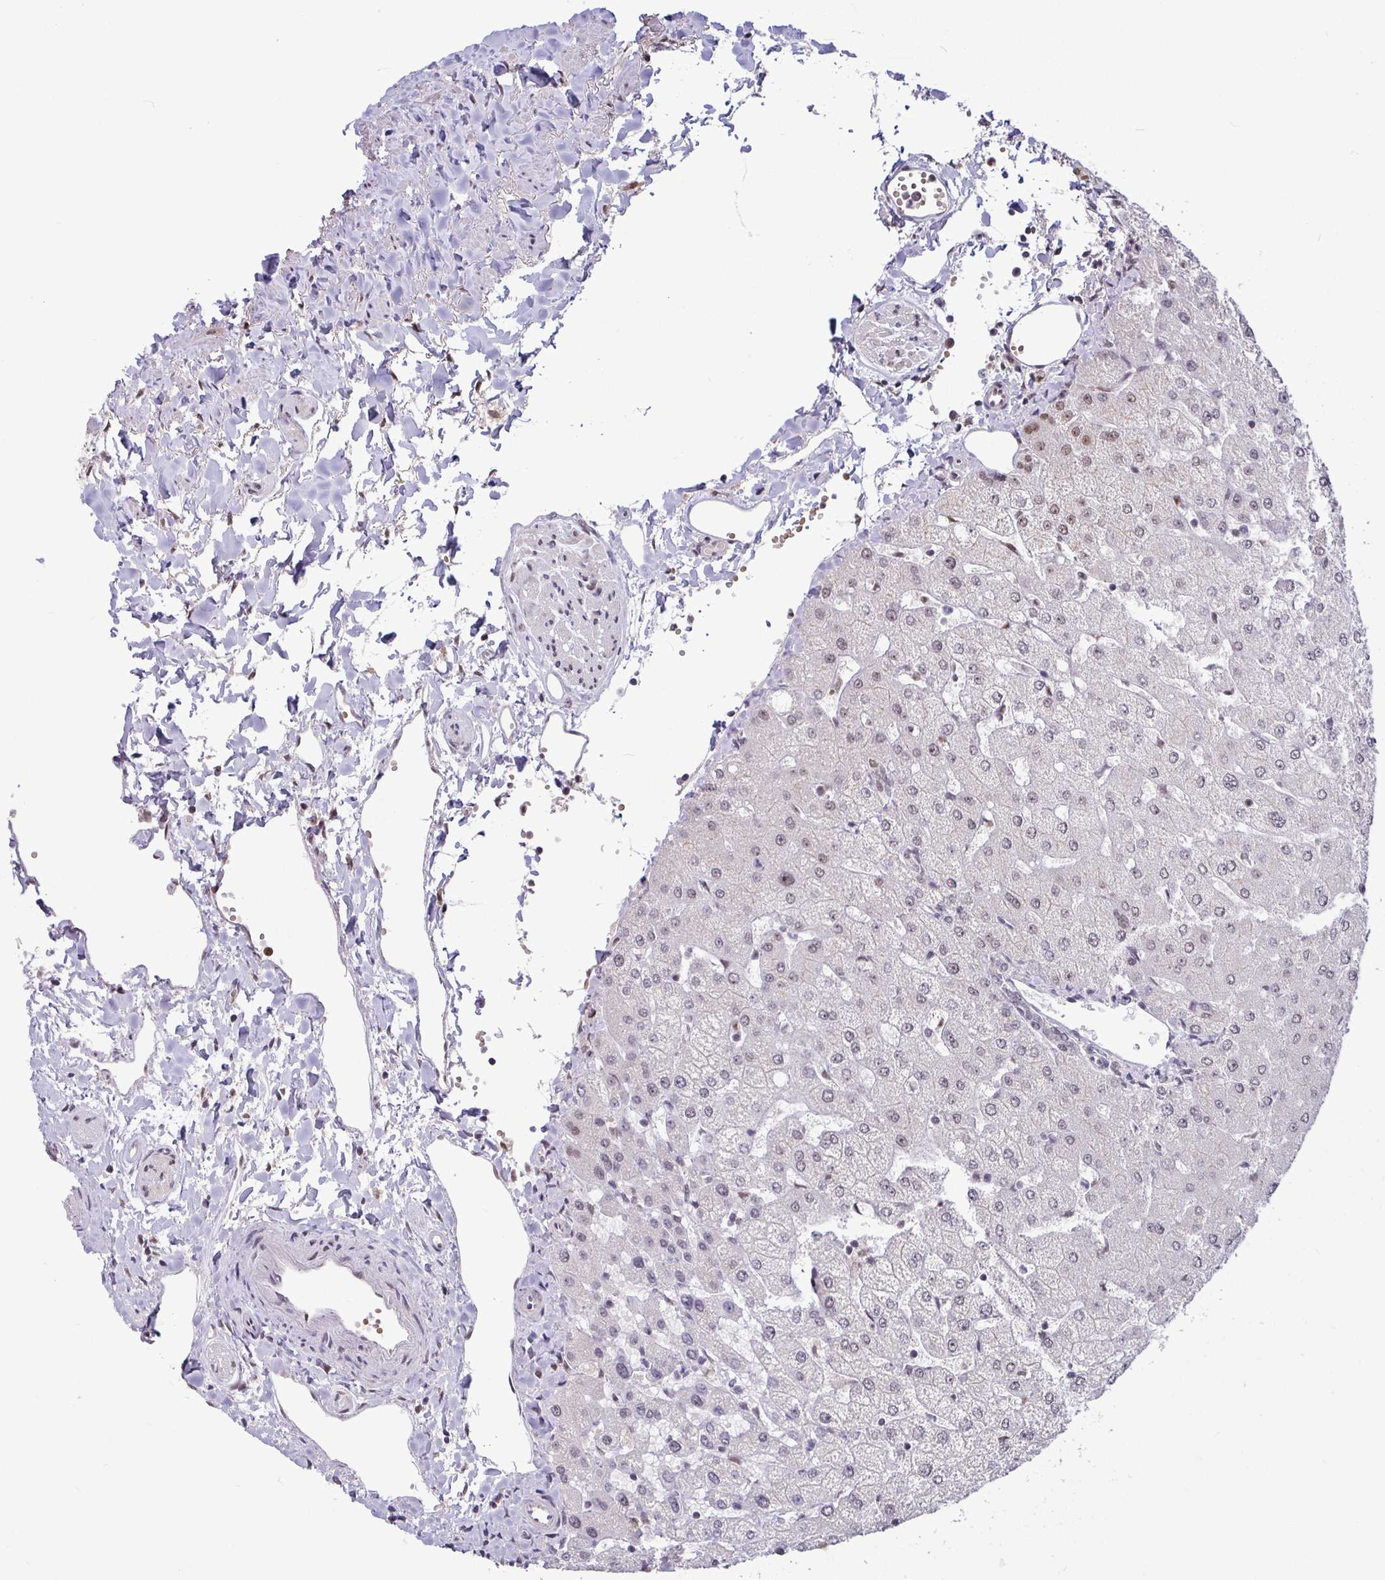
{"staining": {"intensity": "negative", "quantity": "none", "location": "none"}, "tissue": "liver", "cell_type": "Cholangiocytes", "image_type": "normal", "snomed": [{"axis": "morphology", "description": "Normal tissue, NOS"}, {"axis": "topography", "description": "Liver"}], "caption": "Immunohistochemical staining of unremarkable human liver exhibits no significant positivity in cholangiocytes. (Immunohistochemistry, brightfield microscopy, high magnification).", "gene": "TDG", "patient": {"sex": "female", "age": 54}}